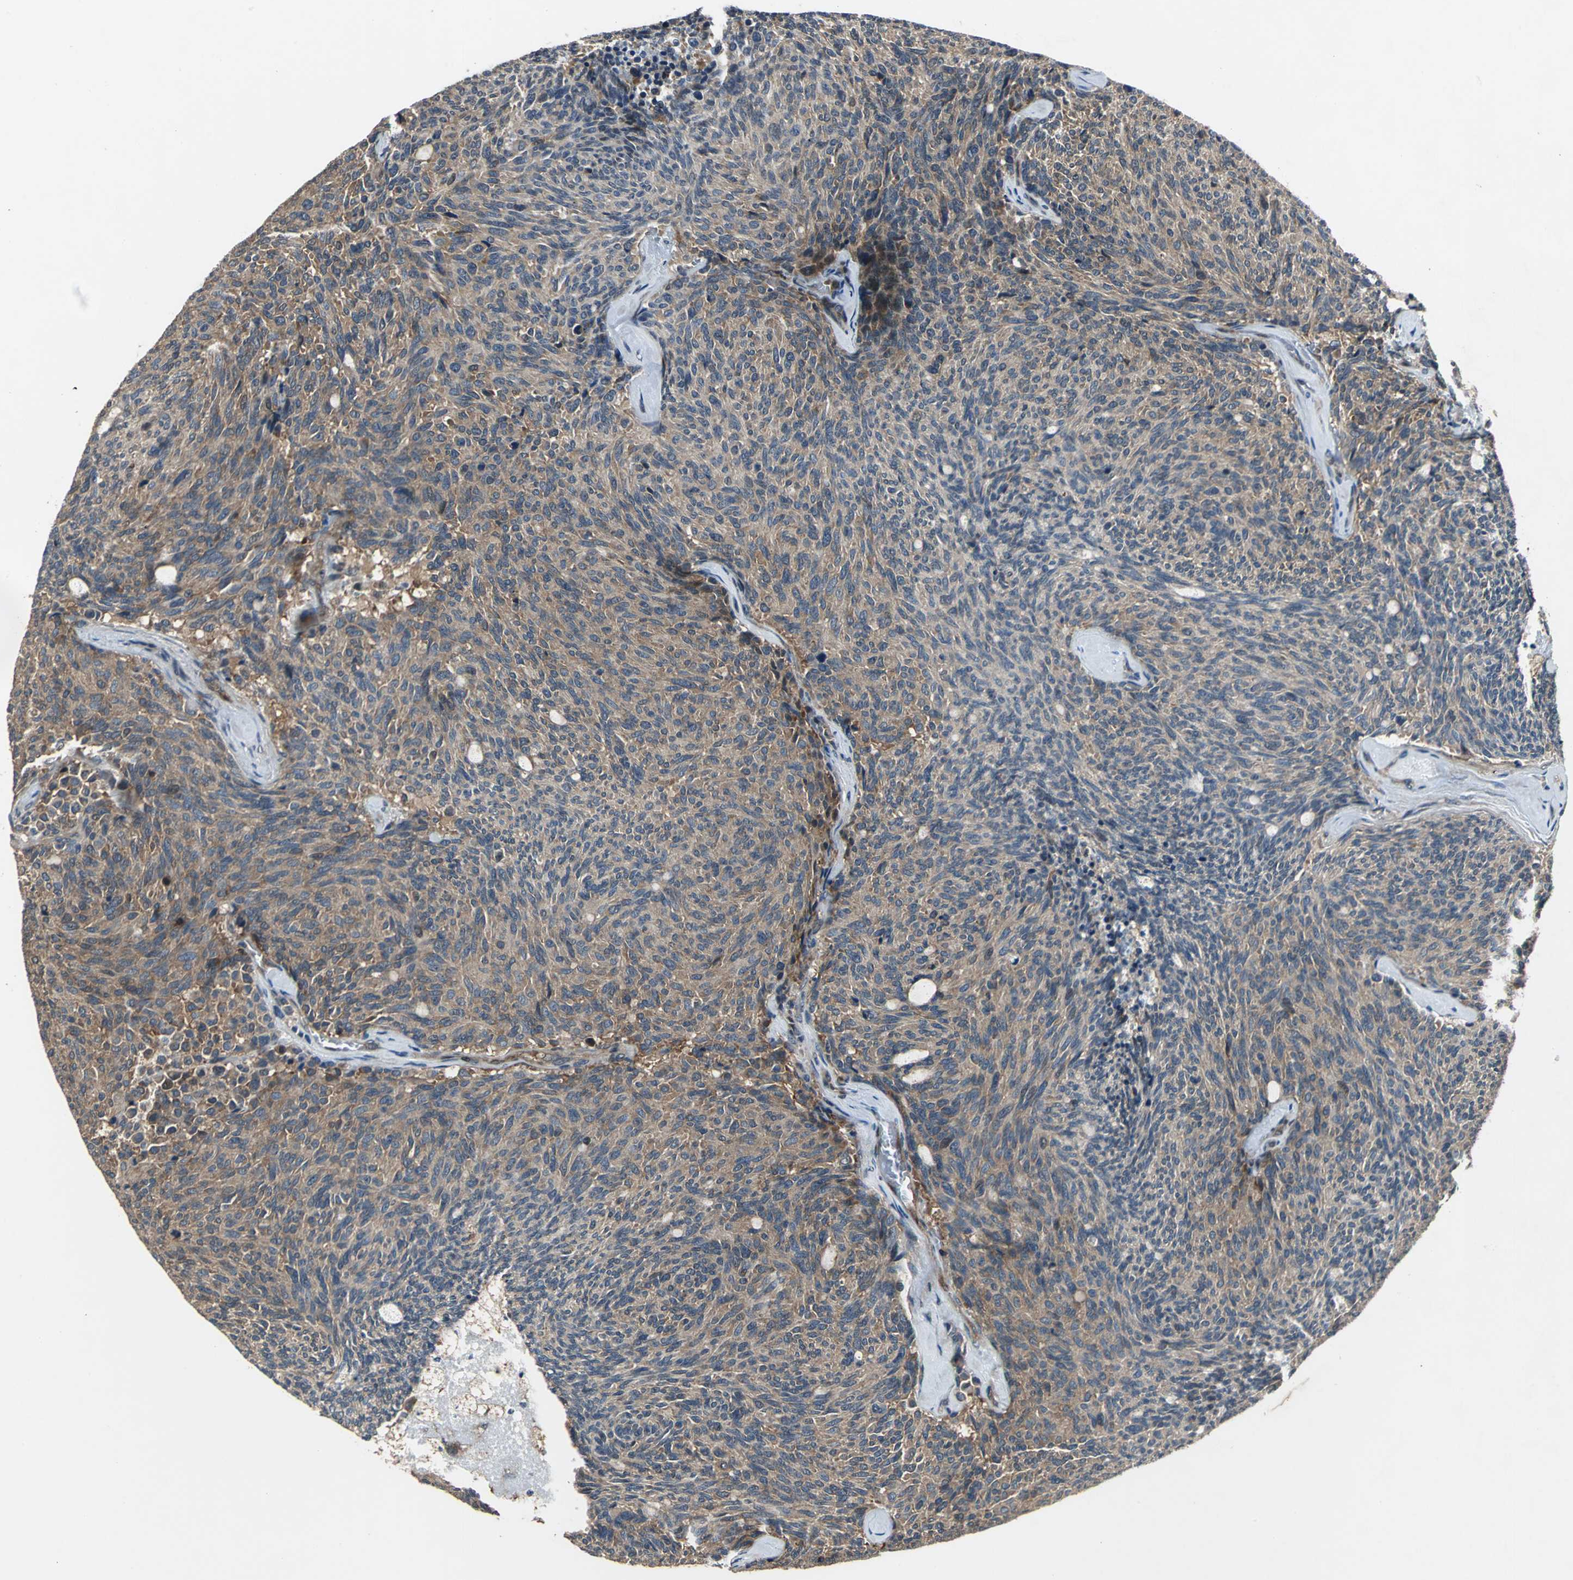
{"staining": {"intensity": "moderate", "quantity": ">75%", "location": "cytoplasmic/membranous"}, "tissue": "carcinoid", "cell_type": "Tumor cells", "image_type": "cancer", "snomed": [{"axis": "morphology", "description": "Carcinoid, malignant, NOS"}, {"axis": "topography", "description": "Pancreas"}], "caption": "An image of human carcinoid (malignant) stained for a protein exhibits moderate cytoplasmic/membranous brown staining in tumor cells. (Brightfield microscopy of DAB IHC at high magnification).", "gene": "EIF2B2", "patient": {"sex": "female", "age": 54}}